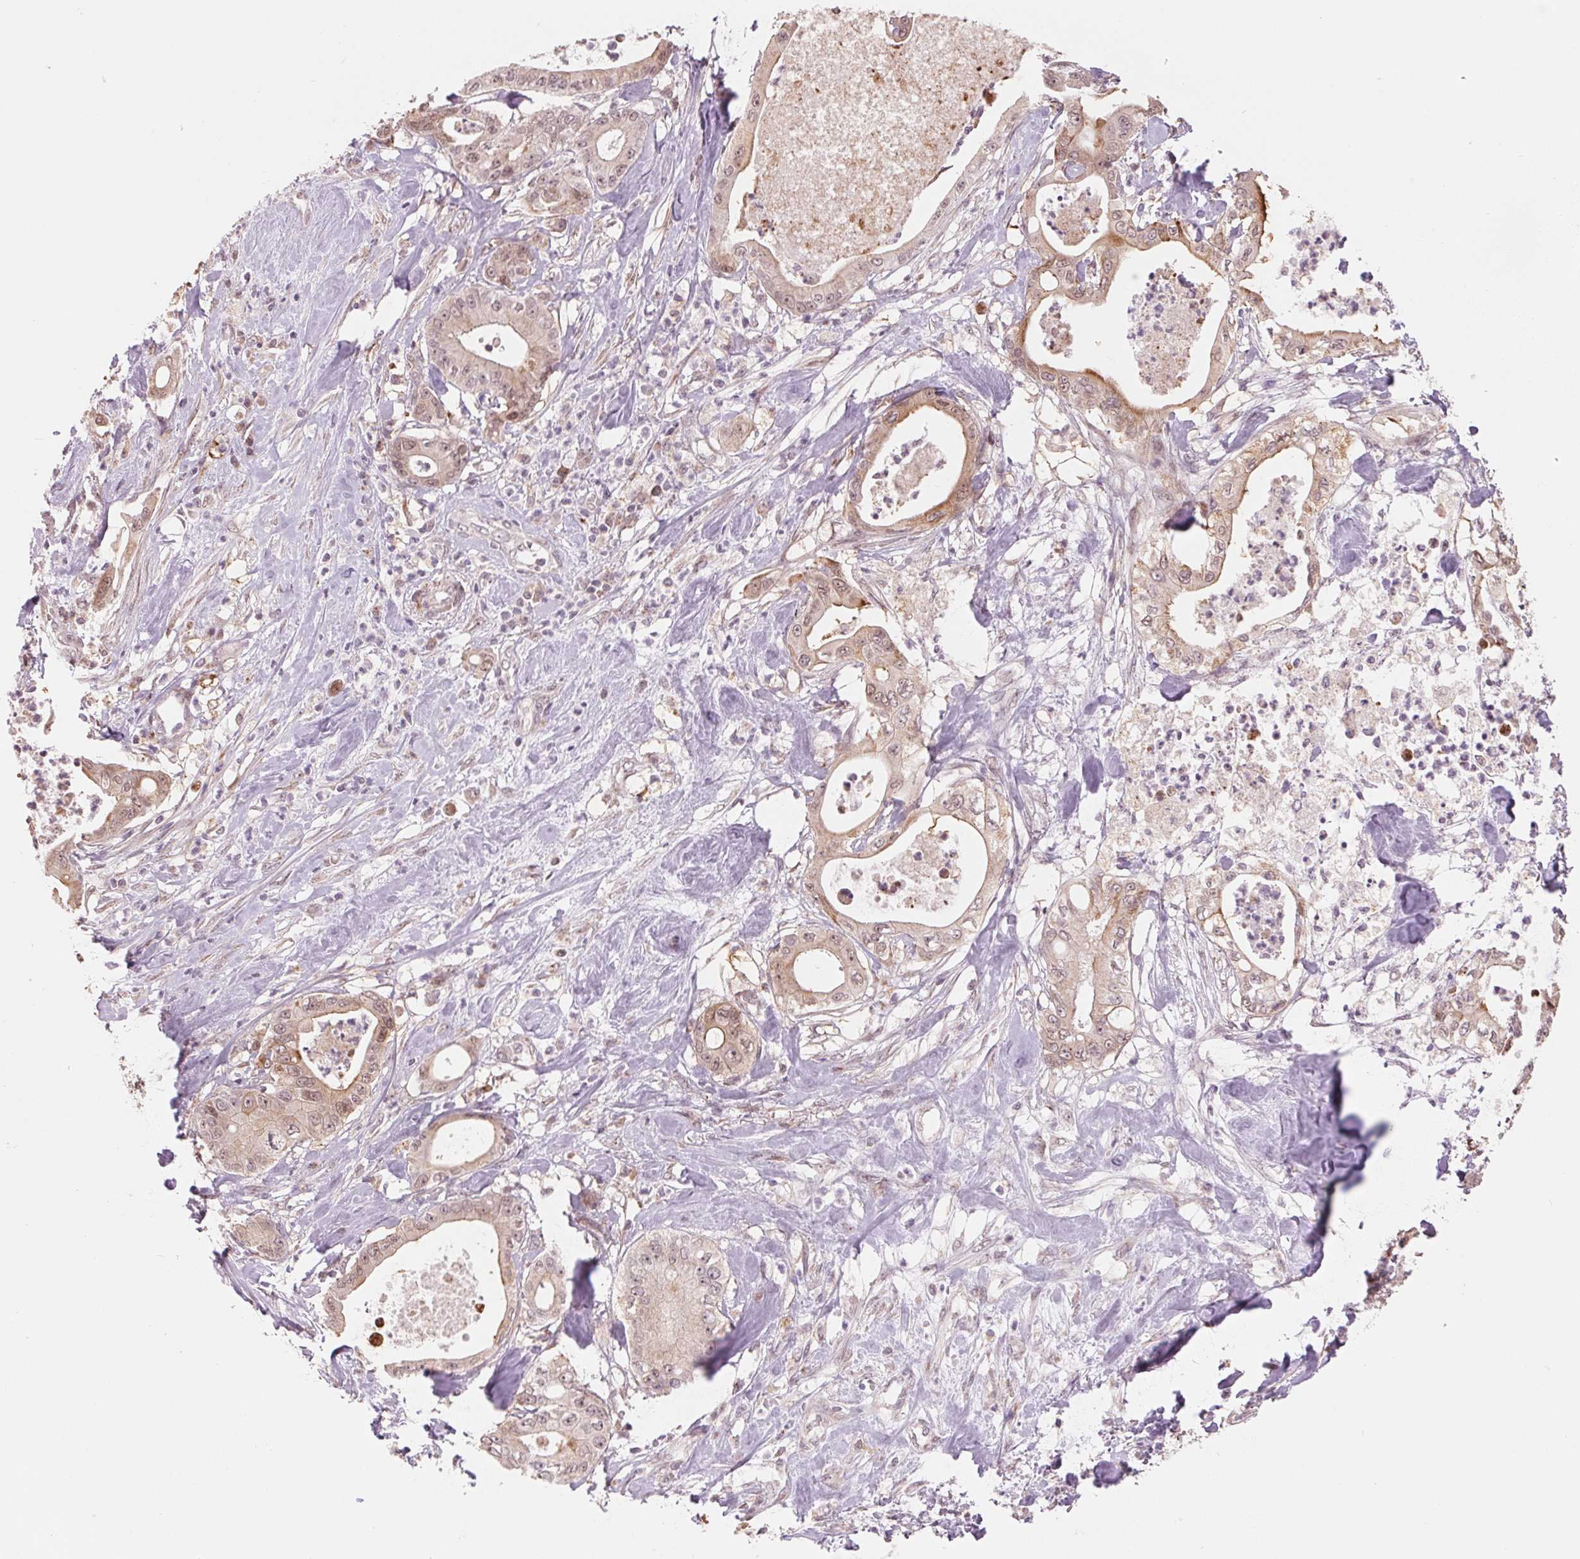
{"staining": {"intensity": "weak", "quantity": ">75%", "location": "cytoplasmic/membranous,nuclear"}, "tissue": "pancreatic cancer", "cell_type": "Tumor cells", "image_type": "cancer", "snomed": [{"axis": "morphology", "description": "Adenocarcinoma, NOS"}, {"axis": "topography", "description": "Pancreas"}], "caption": "Protein expression by immunohistochemistry (IHC) exhibits weak cytoplasmic/membranous and nuclear expression in about >75% of tumor cells in pancreatic cancer.", "gene": "ARHGAP32", "patient": {"sex": "male", "age": 71}}